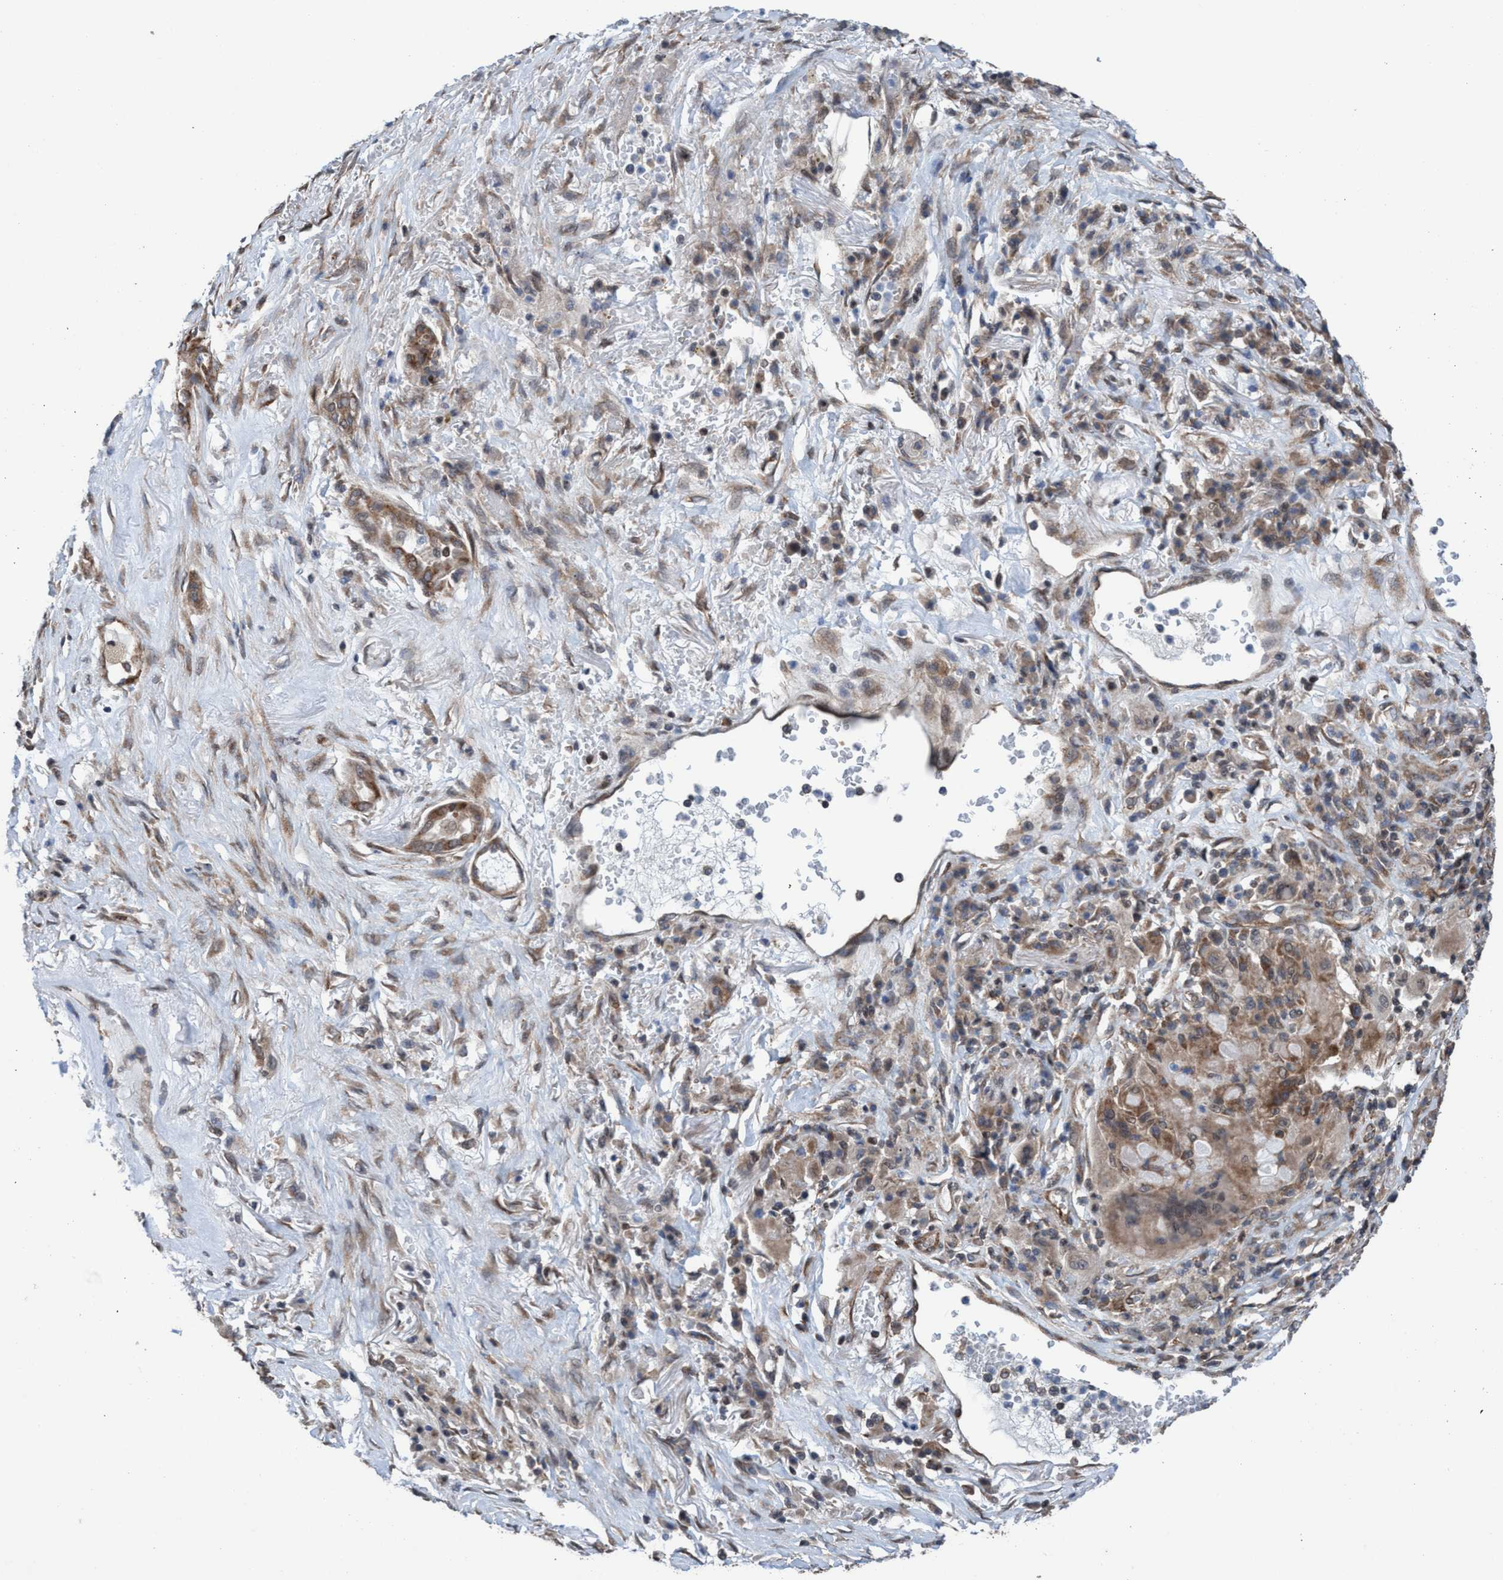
{"staining": {"intensity": "moderate", "quantity": ">75%", "location": "cytoplasmic/membranous"}, "tissue": "lung cancer", "cell_type": "Tumor cells", "image_type": "cancer", "snomed": [{"axis": "morphology", "description": "Squamous cell carcinoma, NOS"}, {"axis": "topography", "description": "Lung"}], "caption": "Protein analysis of lung squamous cell carcinoma tissue displays moderate cytoplasmic/membranous positivity in about >75% of tumor cells. The staining was performed using DAB (3,3'-diaminobenzidine), with brown indicating positive protein expression. Nuclei are stained blue with hematoxylin.", "gene": "METAP2", "patient": {"sex": "male", "age": 61}}